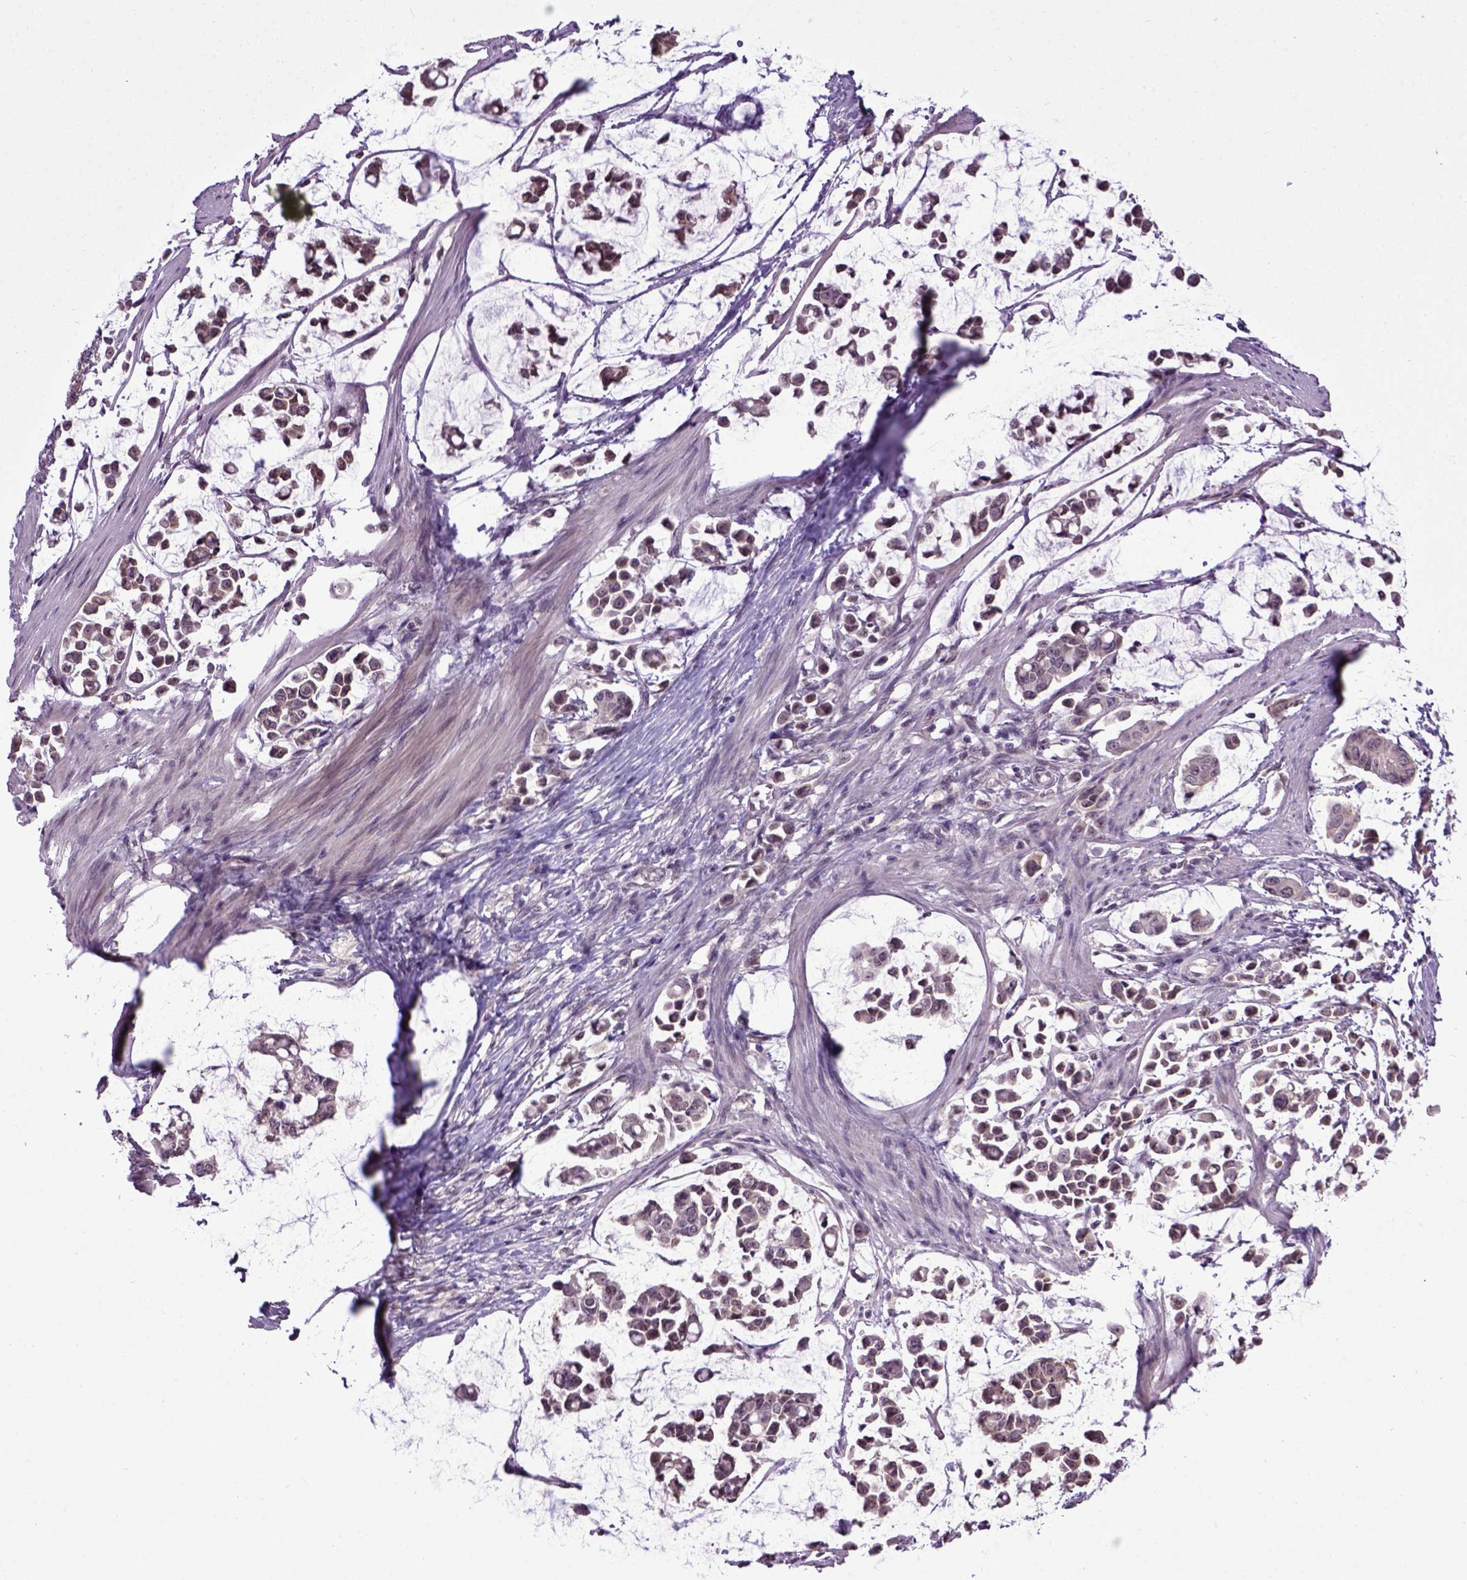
{"staining": {"intensity": "weak", "quantity": "25%-75%", "location": "cytoplasmic/membranous,nuclear"}, "tissue": "stomach cancer", "cell_type": "Tumor cells", "image_type": "cancer", "snomed": [{"axis": "morphology", "description": "Adenocarcinoma, NOS"}, {"axis": "topography", "description": "Stomach"}], "caption": "Immunohistochemical staining of human stomach adenocarcinoma exhibits low levels of weak cytoplasmic/membranous and nuclear staining in about 25%-75% of tumor cells.", "gene": "RAB43", "patient": {"sex": "male", "age": 82}}